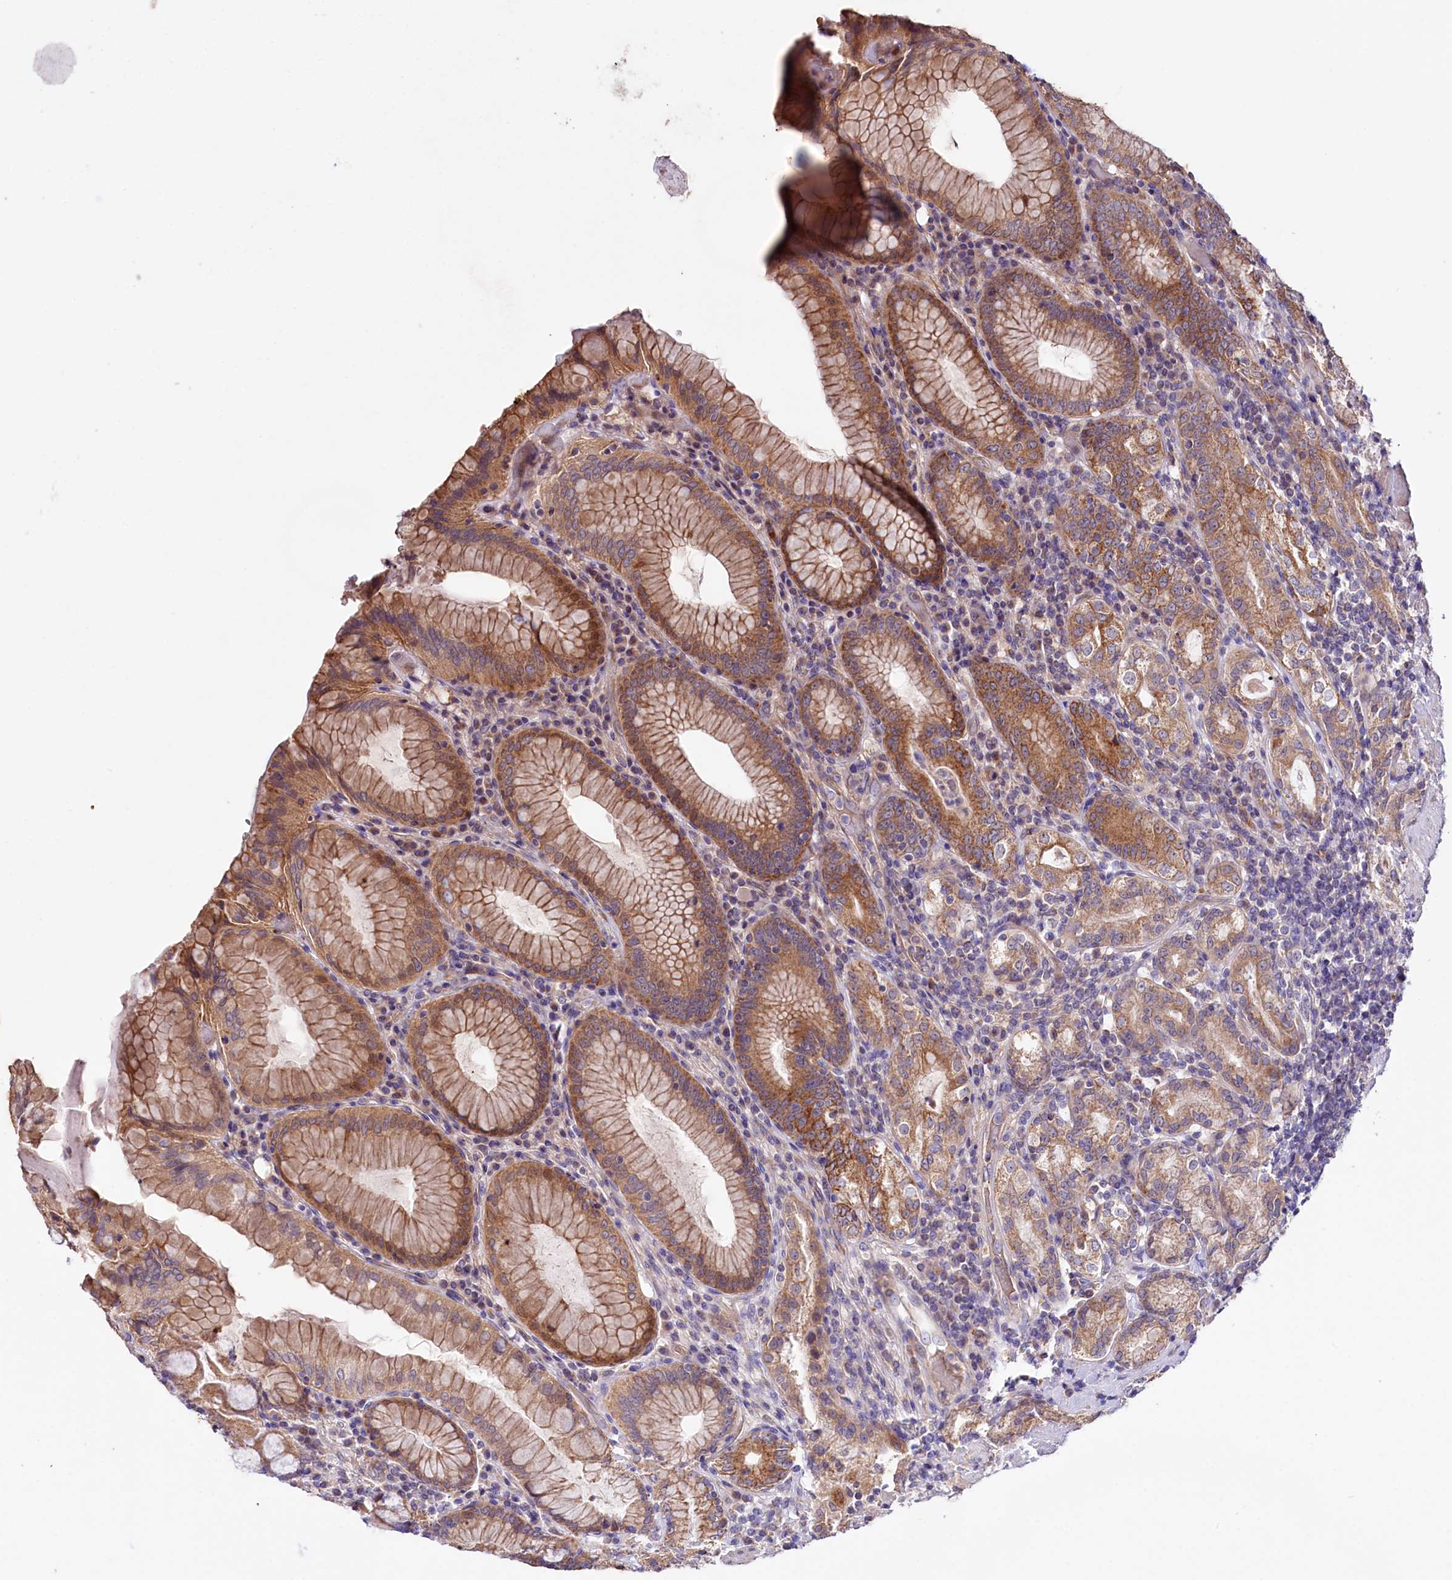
{"staining": {"intensity": "moderate", "quantity": ">75%", "location": "cytoplasmic/membranous"}, "tissue": "stomach", "cell_type": "Glandular cells", "image_type": "normal", "snomed": [{"axis": "morphology", "description": "Normal tissue, NOS"}, {"axis": "topography", "description": "Stomach, upper"}, {"axis": "topography", "description": "Stomach, lower"}], "caption": "IHC of unremarkable human stomach exhibits medium levels of moderate cytoplasmic/membranous staining in about >75% of glandular cells.", "gene": "ZNF45", "patient": {"sex": "female", "age": 76}}